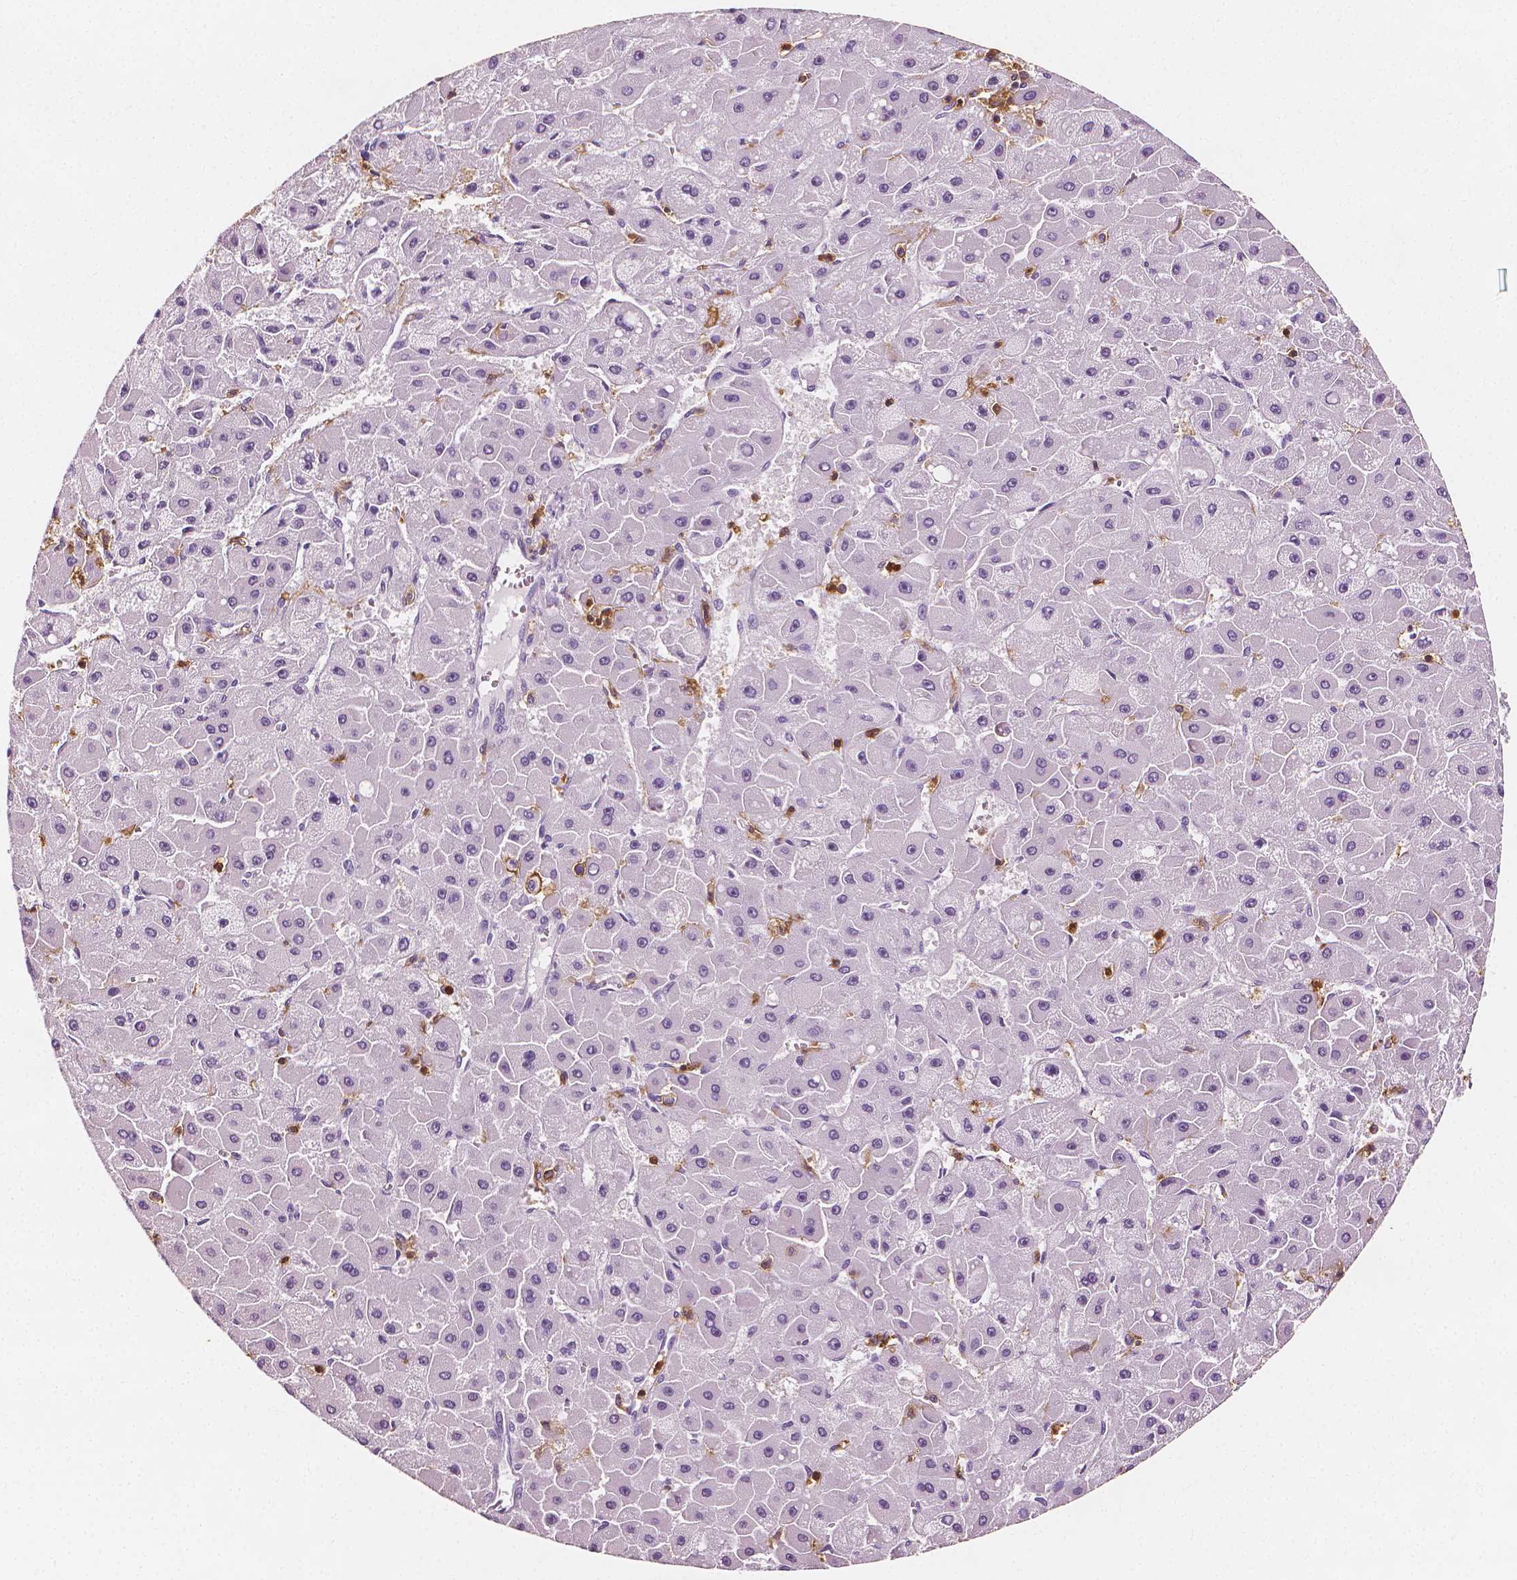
{"staining": {"intensity": "negative", "quantity": "none", "location": "none"}, "tissue": "liver cancer", "cell_type": "Tumor cells", "image_type": "cancer", "snomed": [{"axis": "morphology", "description": "Carcinoma, Hepatocellular, NOS"}, {"axis": "topography", "description": "Liver"}], "caption": "A high-resolution micrograph shows IHC staining of hepatocellular carcinoma (liver), which reveals no significant positivity in tumor cells.", "gene": "PTPRC", "patient": {"sex": "female", "age": 25}}